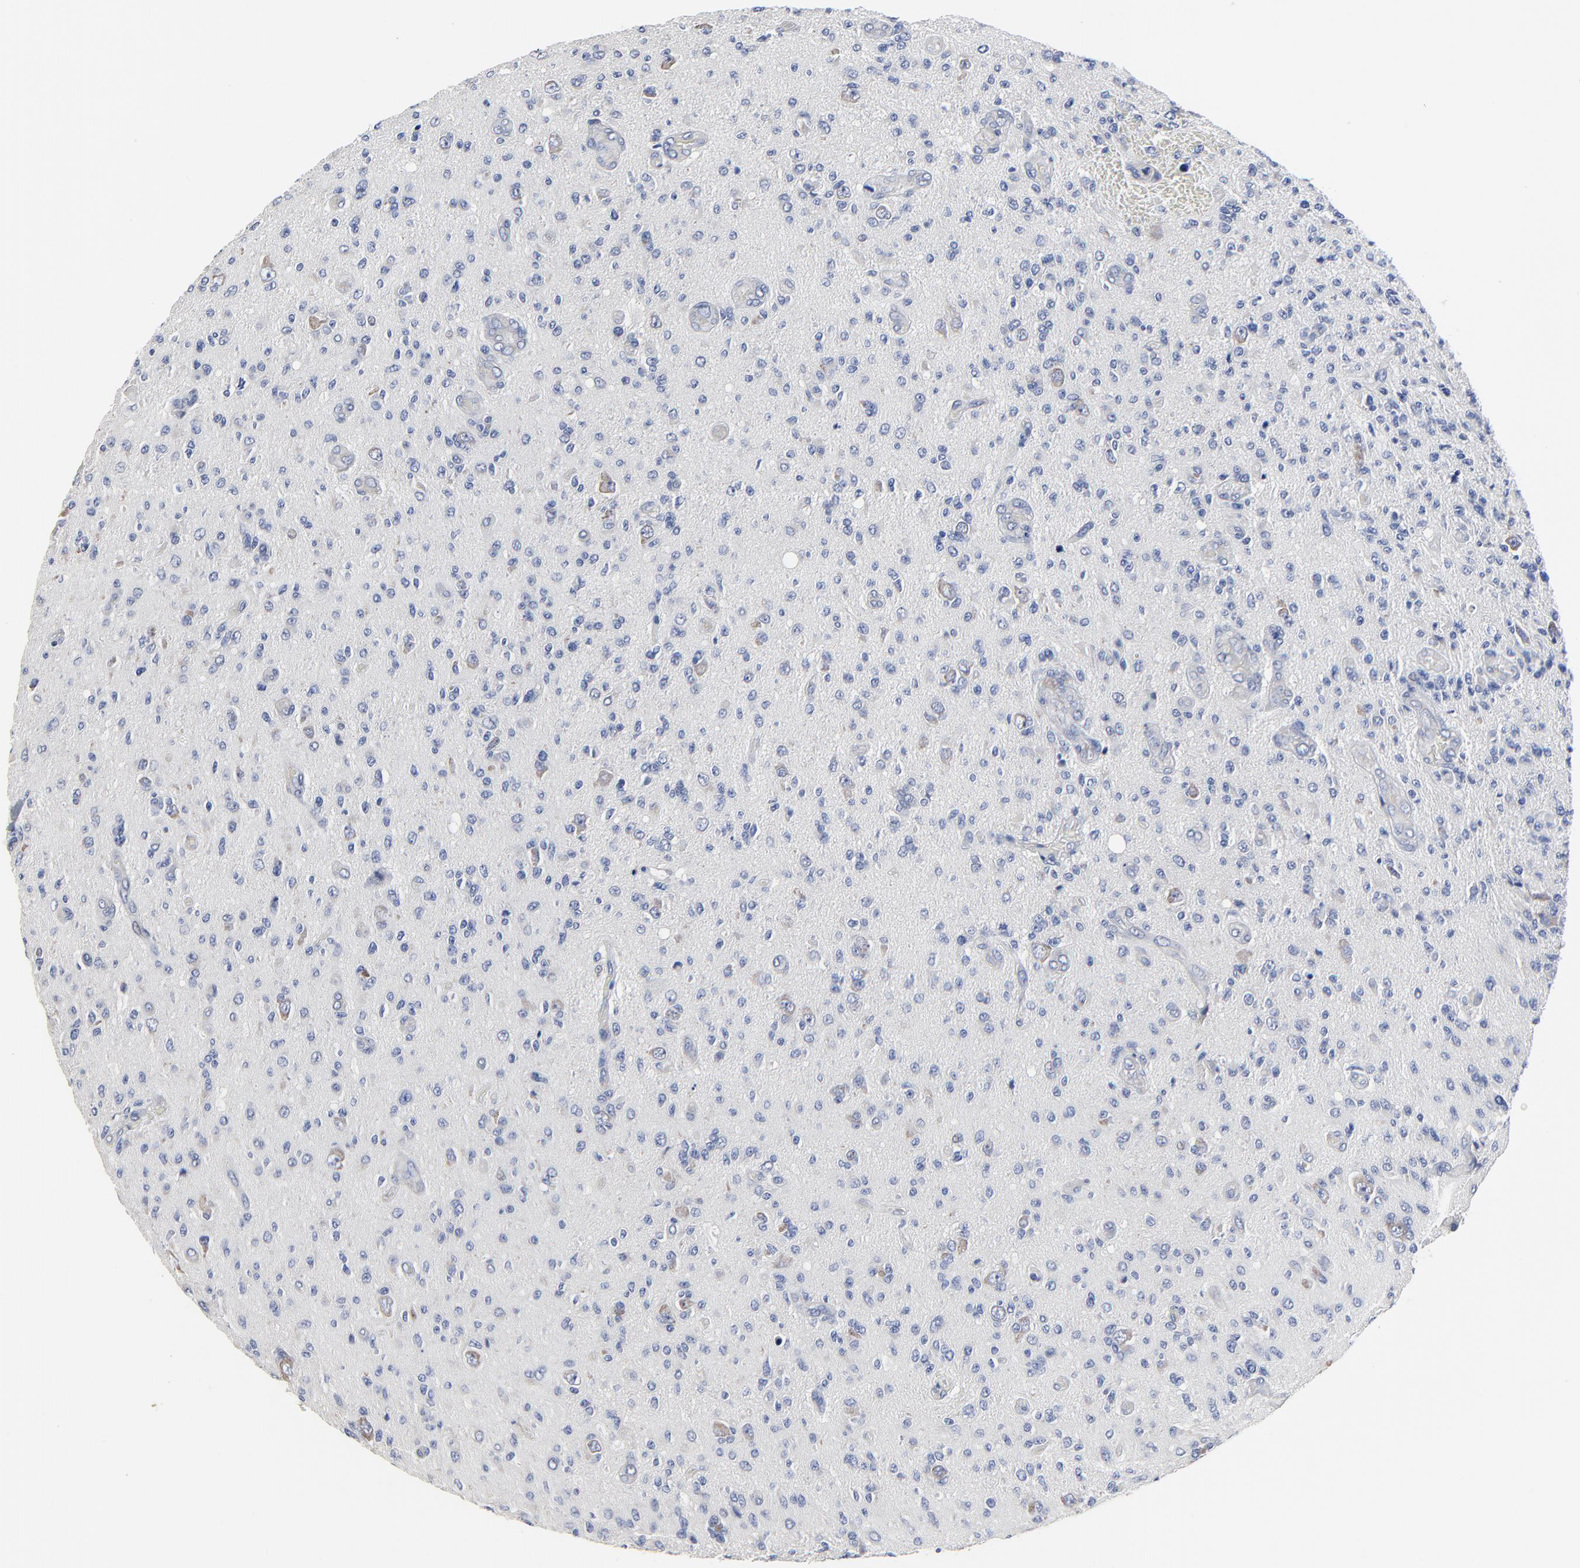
{"staining": {"intensity": "weak", "quantity": "<25%", "location": "cytoplasmic/membranous"}, "tissue": "glioma", "cell_type": "Tumor cells", "image_type": "cancer", "snomed": [{"axis": "morphology", "description": "Glioma, malignant, High grade"}, {"axis": "topography", "description": "Brain"}], "caption": "This image is of glioma stained with immunohistochemistry (IHC) to label a protein in brown with the nuclei are counter-stained blue. There is no staining in tumor cells. The staining was performed using DAB to visualize the protein expression in brown, while the nuclei were stained in blue with hematoxylin (Magnification: 20x).", "gene": "DHRSX", "patient": {"sex": "male", "age": 36}}